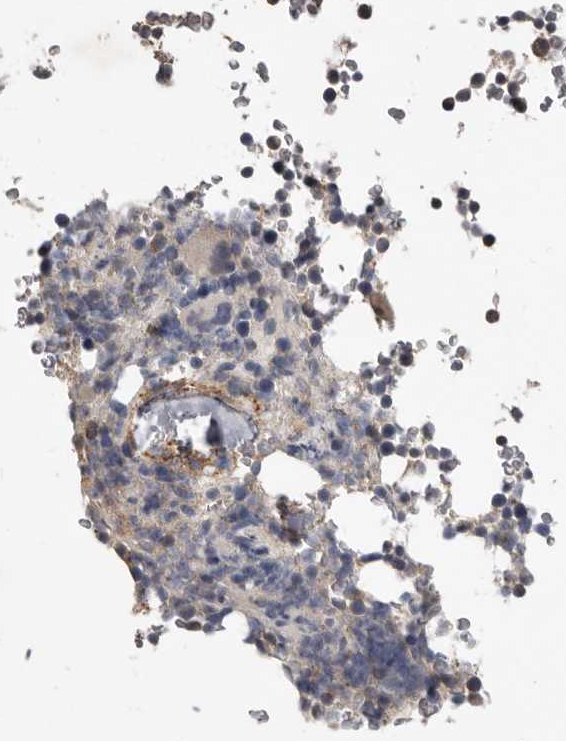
{"staining": {"intensity": "negative", "quantity": "none", "location": "none"}, "tissue": "bone marrow", "cell_type": "Hematopoietic cells", "image_type": "normal", "snomed": [{"axis": "morphology", "description": "Normal tissue, NOS"}, {"axis": "topography", "description": "Bone marrow"}], "caption": "There is no significant expression in hematopoietic cells of bone marrow.", "gene": "KIF26B", "patient": {"sex": "male", "age": 58}}